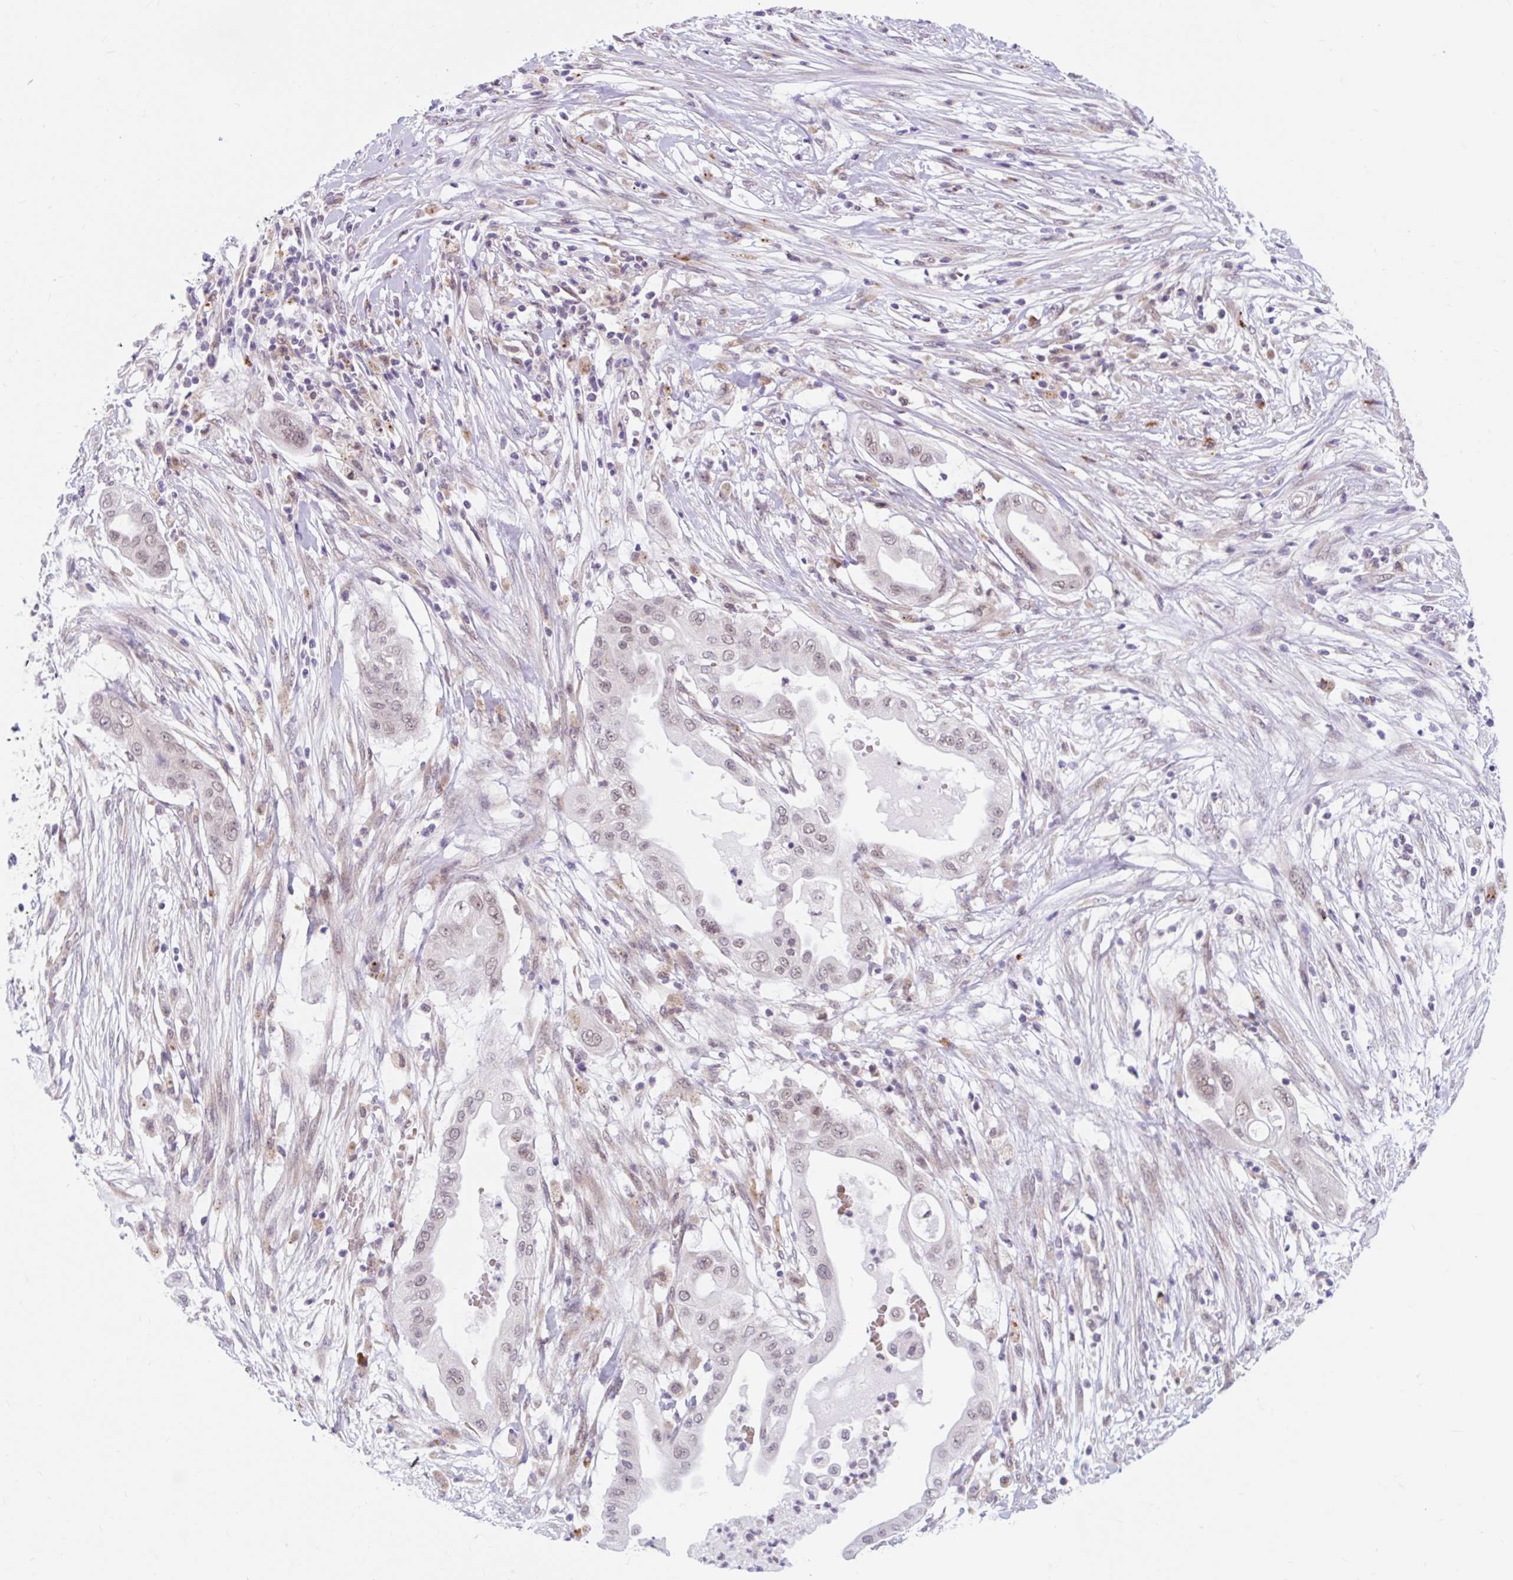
{"staining": {"intensity": "negative", "quantity": "none", "location": "none"}, "tissue": "pancreatic cancer", "cell_type": "Tumor cells", "image_type": "cancer", "snomed": [{"axis": "morphology", "description": "Adenocarcinoma, NOS"}, {"axis": "topography", "description": "Pancreas"}], "caption": "Histopathology image shows no significant protein positivity in tumor cells of adenocarcinoma (pancreatic).", "gene": "SRSF10", "patient": {"sex": "male", "age": 68}}